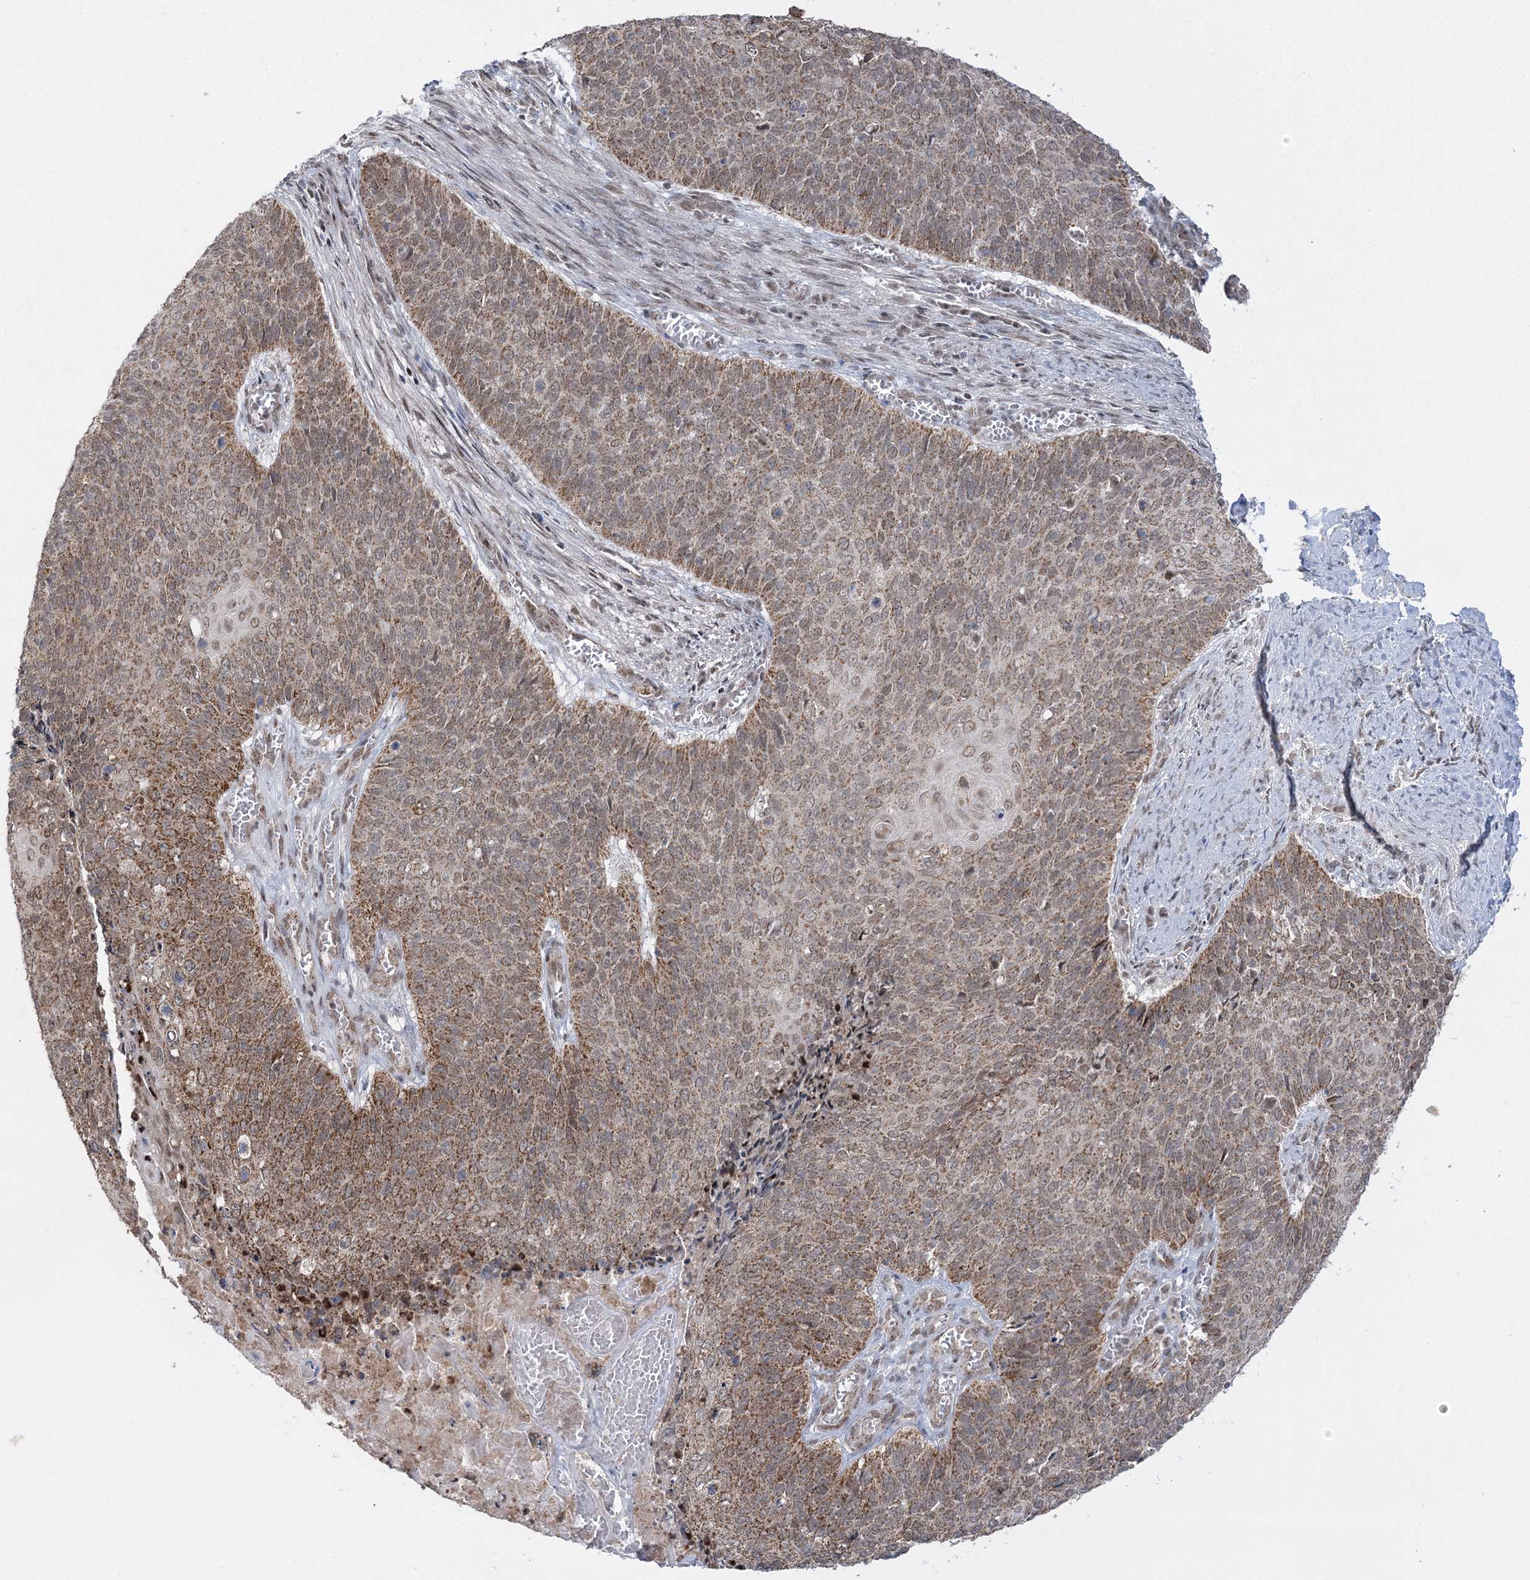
{"staining": {"intensity": "moderate", "quantity": ">75%", "location": "cytoplasmic/membranous,nuclear"}, "tissue": "cervical cancer", "cell_type": "Tumor cells", "image_type": "cancer", "snomed": [{"axis": "morphology", "description": "Squamous cell carcinoma, NOS"}, {"axis": "topography", "description": "Cervix"}], "caption": "The histopathology image displays staining of squamous cell carcinoma (cervical), revealing moderate cytoplasmic/membranous and nuclear protein positivity (brown color) within tumor cells.", "gene": "GRSF1", "patient": {"sex": "female", "age": 39}}